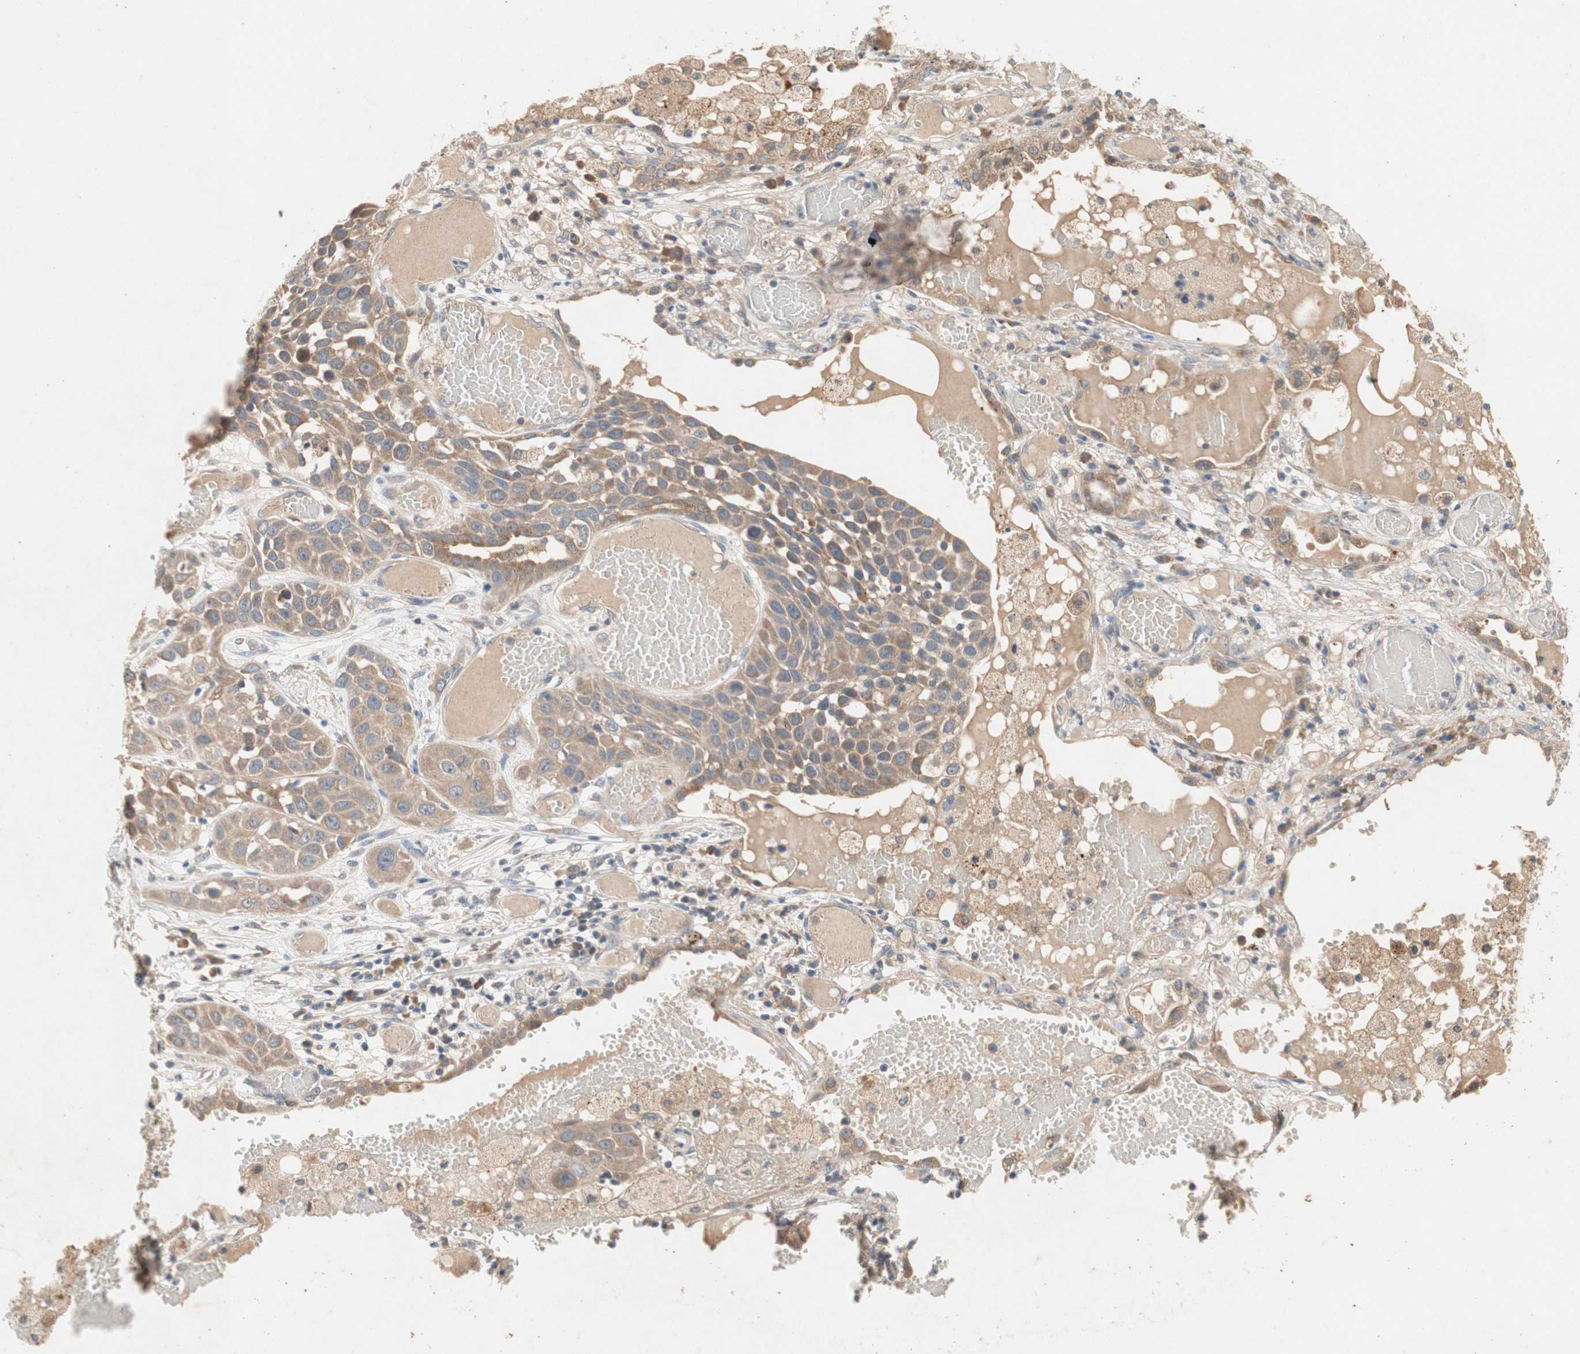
{"staining": {"intensity": "moderate", "quantity": ">75%", "location": "cytoplasmic/membranous"}, "tissue": "lung cancer", "cell_type": "Tumor cells", "image_type": "cancer", "snomed": [{"axis": "morphology", "description": "Squamous cell carcinoma, NOS"}, {"axis": "topography", "description": "Lung"}], "caption": "This is a photomicrograph of immunohistochemistry staining of lung squamous cell carcinoma, which shows moderate positivity in the cytoplasmic/membranous of tumor cells.", "gene": "NCLN", "patient": {"sex": "male", "age": 71}}